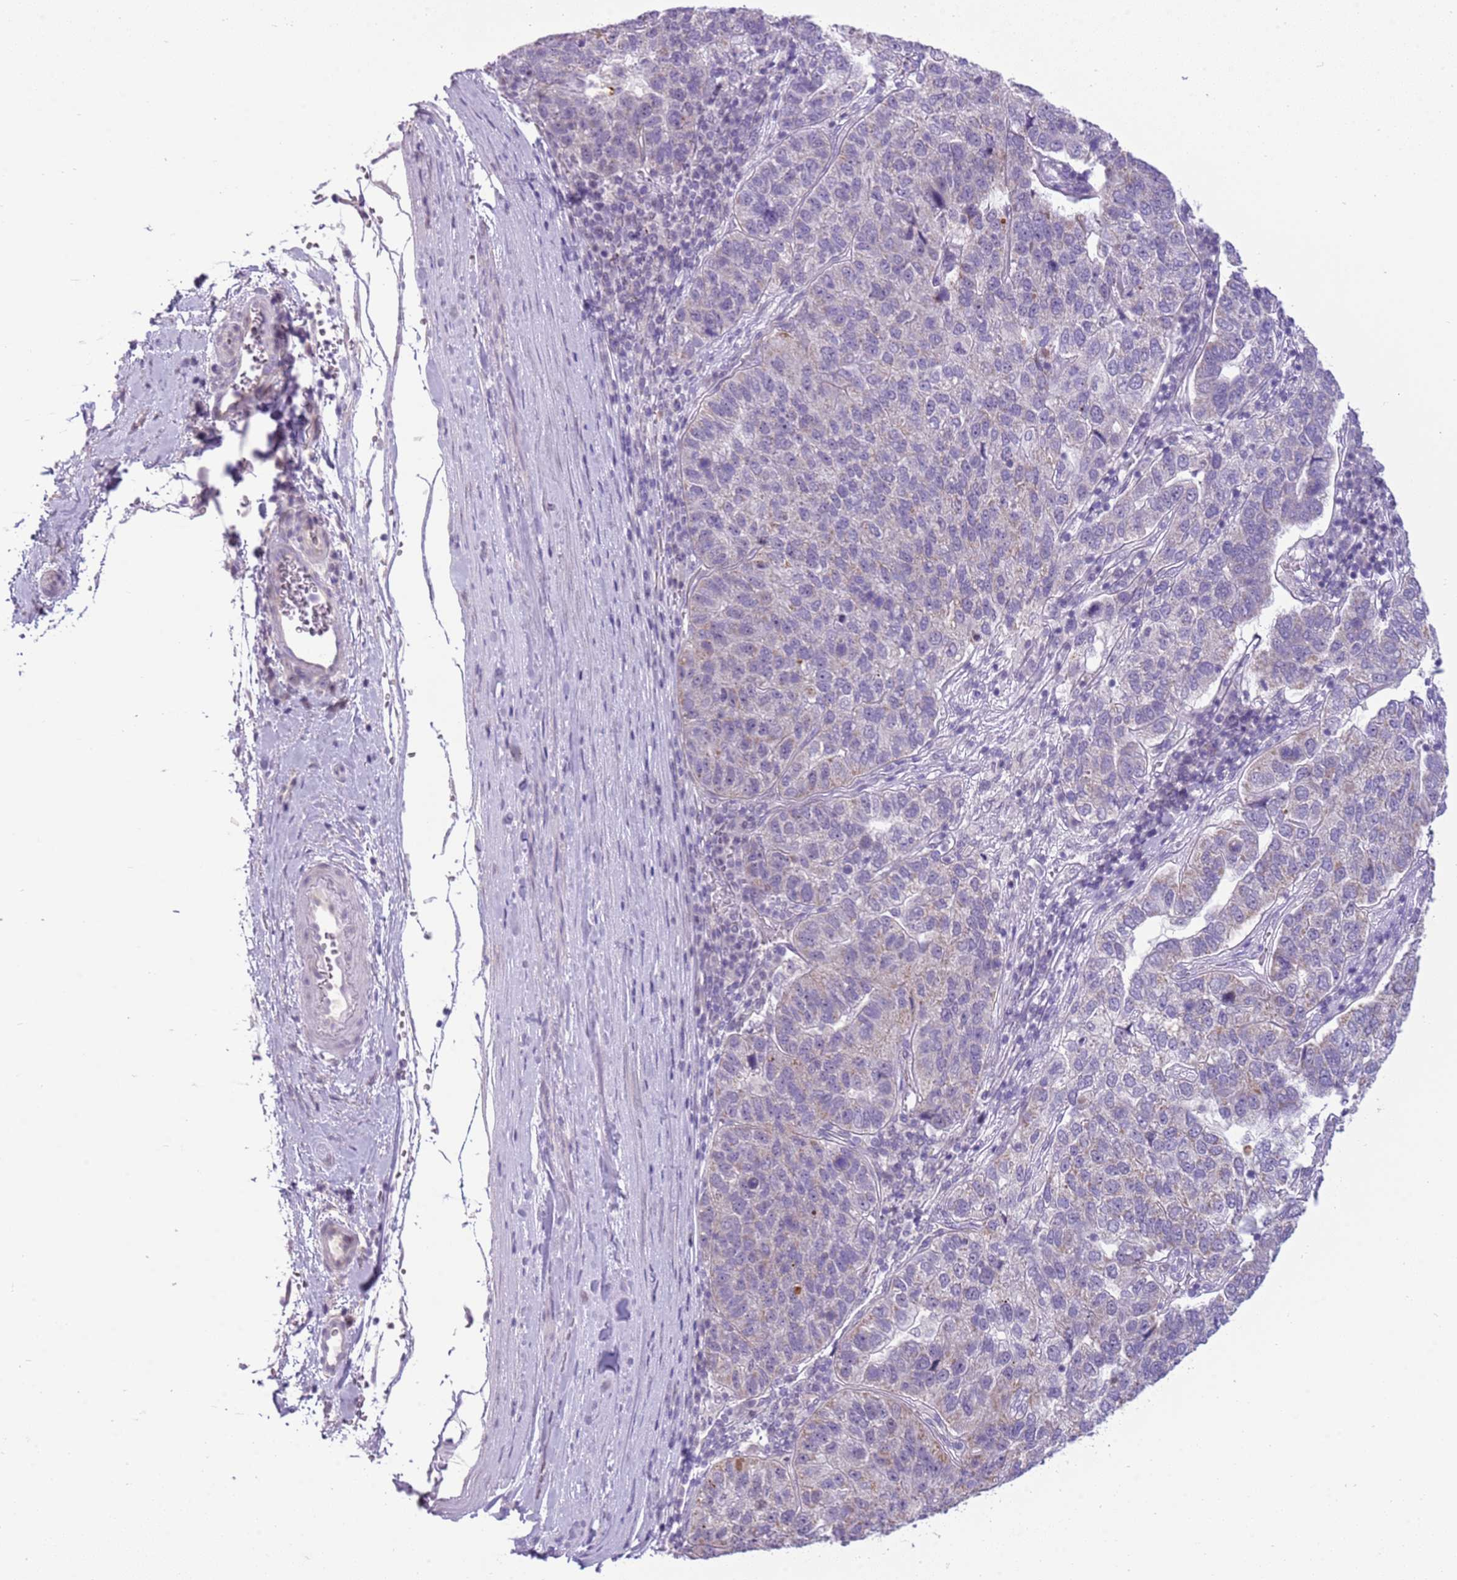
{"staining": {"intensity": "negative", "quantity": "none", "location": "none"}, "tissue": "pancreatic cancer", "cell_type": "Tumor cells", "image_type": "cancer", "snomed": [{"axis": "morphology", "description": "Adenocarcinoma, NOS"}, {"axis": "topography", "description": "Pancreas"}], "caption": "Immunohistochemistry micrograph of neoplastic tissue: pancreatic cancer (adenocarcinoma) stained with DAB (3,3'-diaminobenzidine) shows no significant protein expression in tumor cells. Brightfield microscopy of IHC stained with DAB (brown) and hematoxylin (blue), captured at high magnification.", "gene": "FAM120C", "patient": {"sex": "female", "age": 61}}